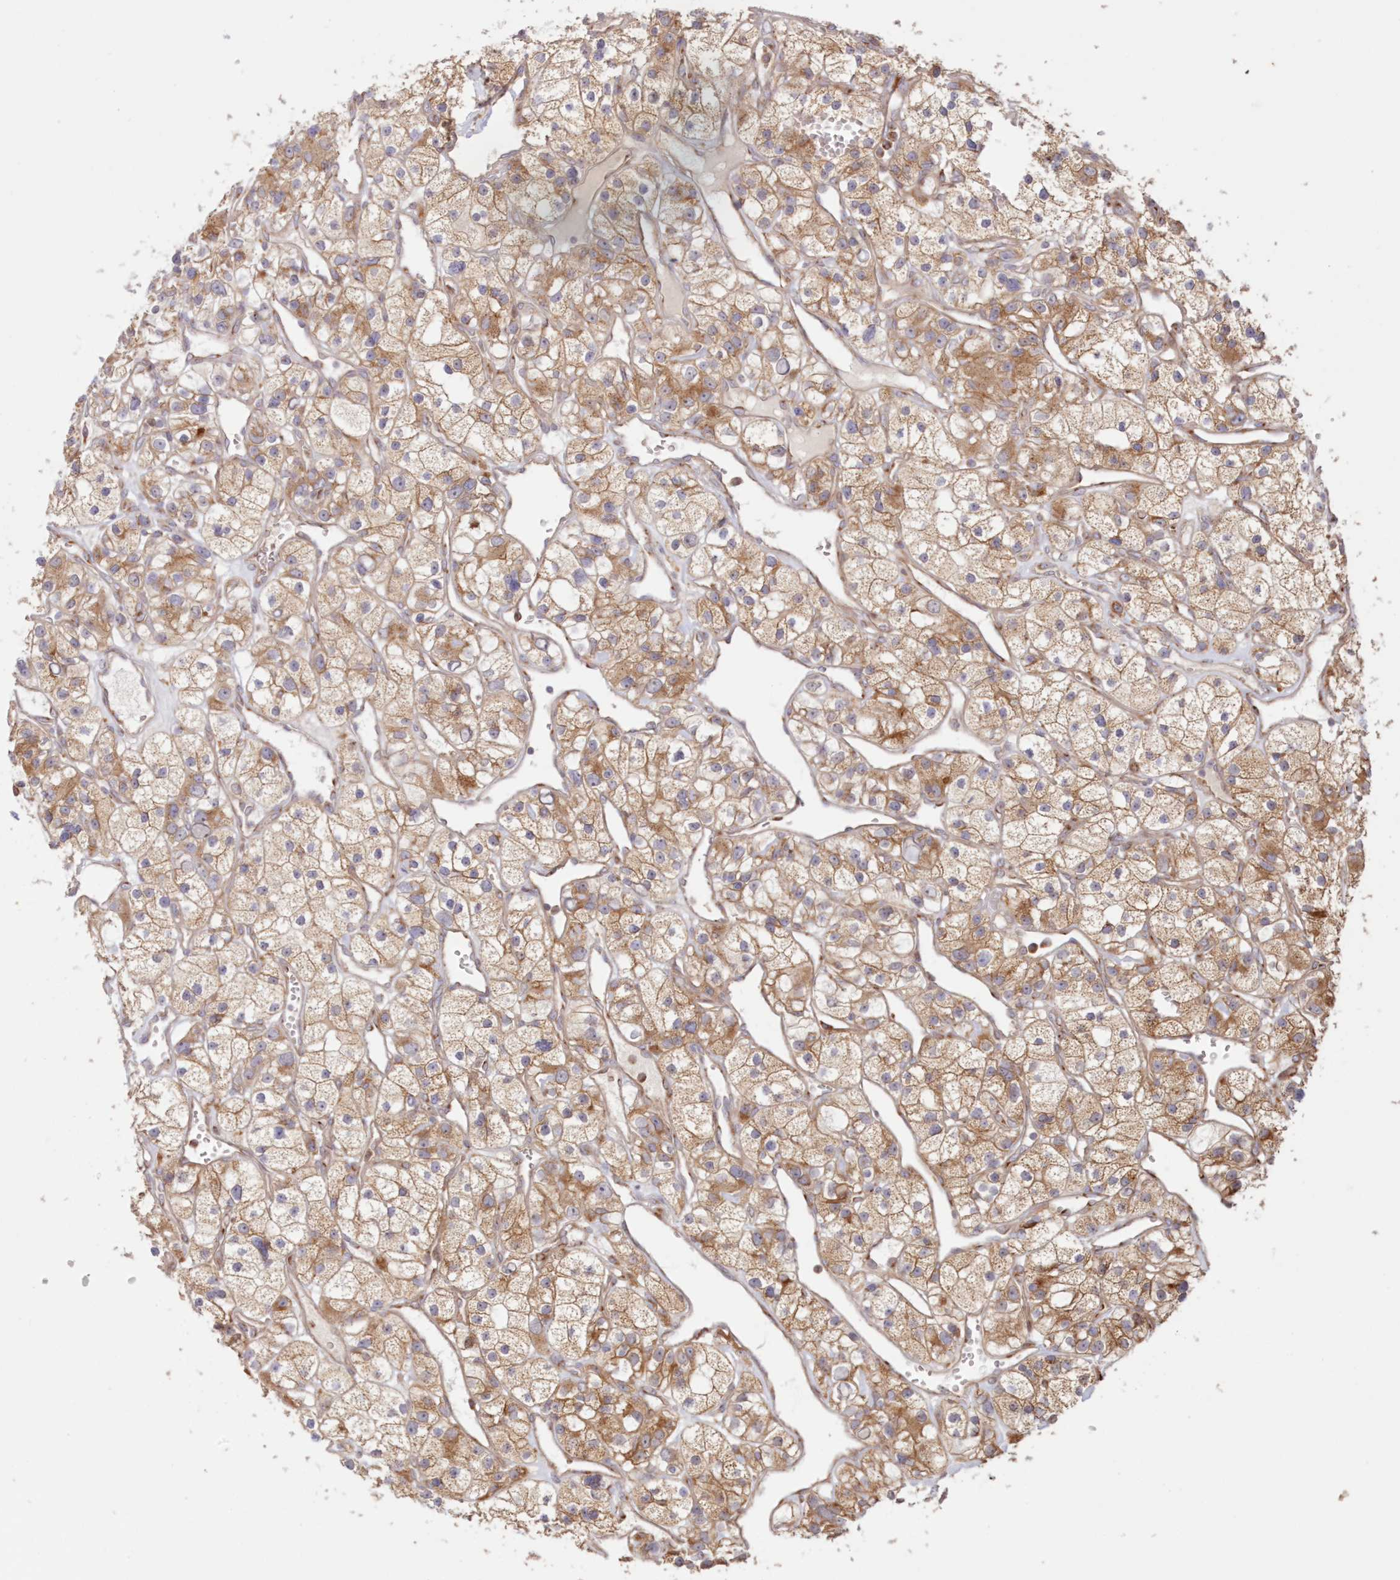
{"staining": {"intensity": "moderate", "quantity": ">75%", "location": "cytoplasmic/membranous"}, "tissue": "renal cancer", "cell_type": "Tumor cells", "image_type": "cancer", "snomed": [{"axis": "morphology", "description": "Adenocarcinoma, NOS"}, {"axis": "topography", "description": "Kidney"}], "caption": "Immunohistochemistry (IHC) of renal adenocarcinoma reveals medium levels of moderate cytoplasmic/membranous staining in about >75% of tumor cells. (Stains: DAB (3,3'-diaminobenzidine) in brown, nuclei in blue, Microscopy: brightfield microscopy at high magnification).", "gene": "ABCC3", "patient": {"sex": "female", "age": 57}}